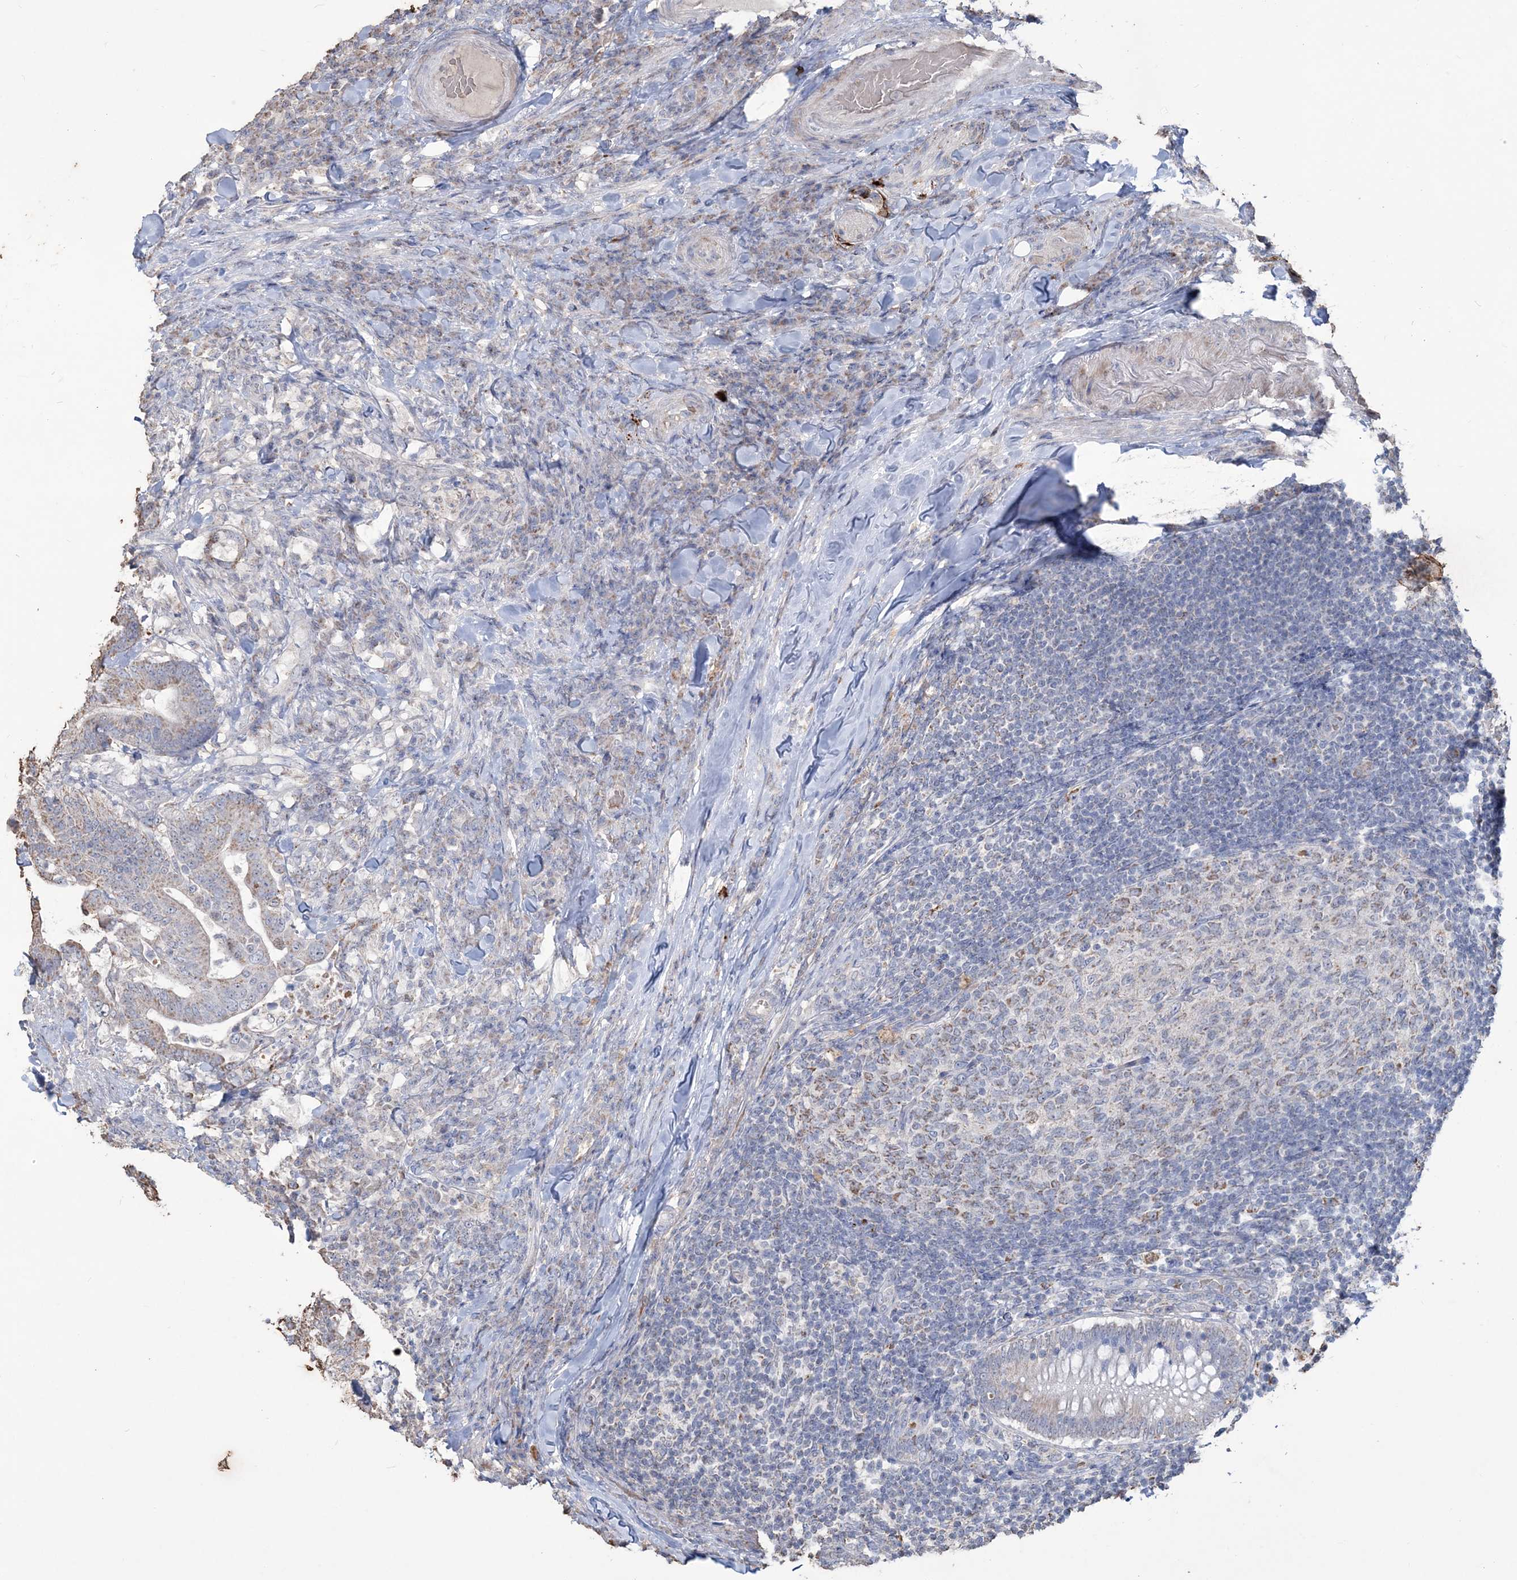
{"staining": {"intensity": "weak", "quantity": ">75%", "location": "cytoplasmic/membranous"}, "tissue": "colorectal cancer", "cell_type": "Tumor cells", "image_type": "cancer", "snomed": [{"axis": "morphology", "description": "Adenocarcinoma, NOS"}, {"axis": "topography", "description": "Colon"}], "caption": "Protein expression analysis of human colorectal adenocarcinoma reveals weak cytoplasmic/membranous positivity in about >75% of tumor cells.", "gene": "SFMBT2", "patient": {"sex": "female", "age": 66}}